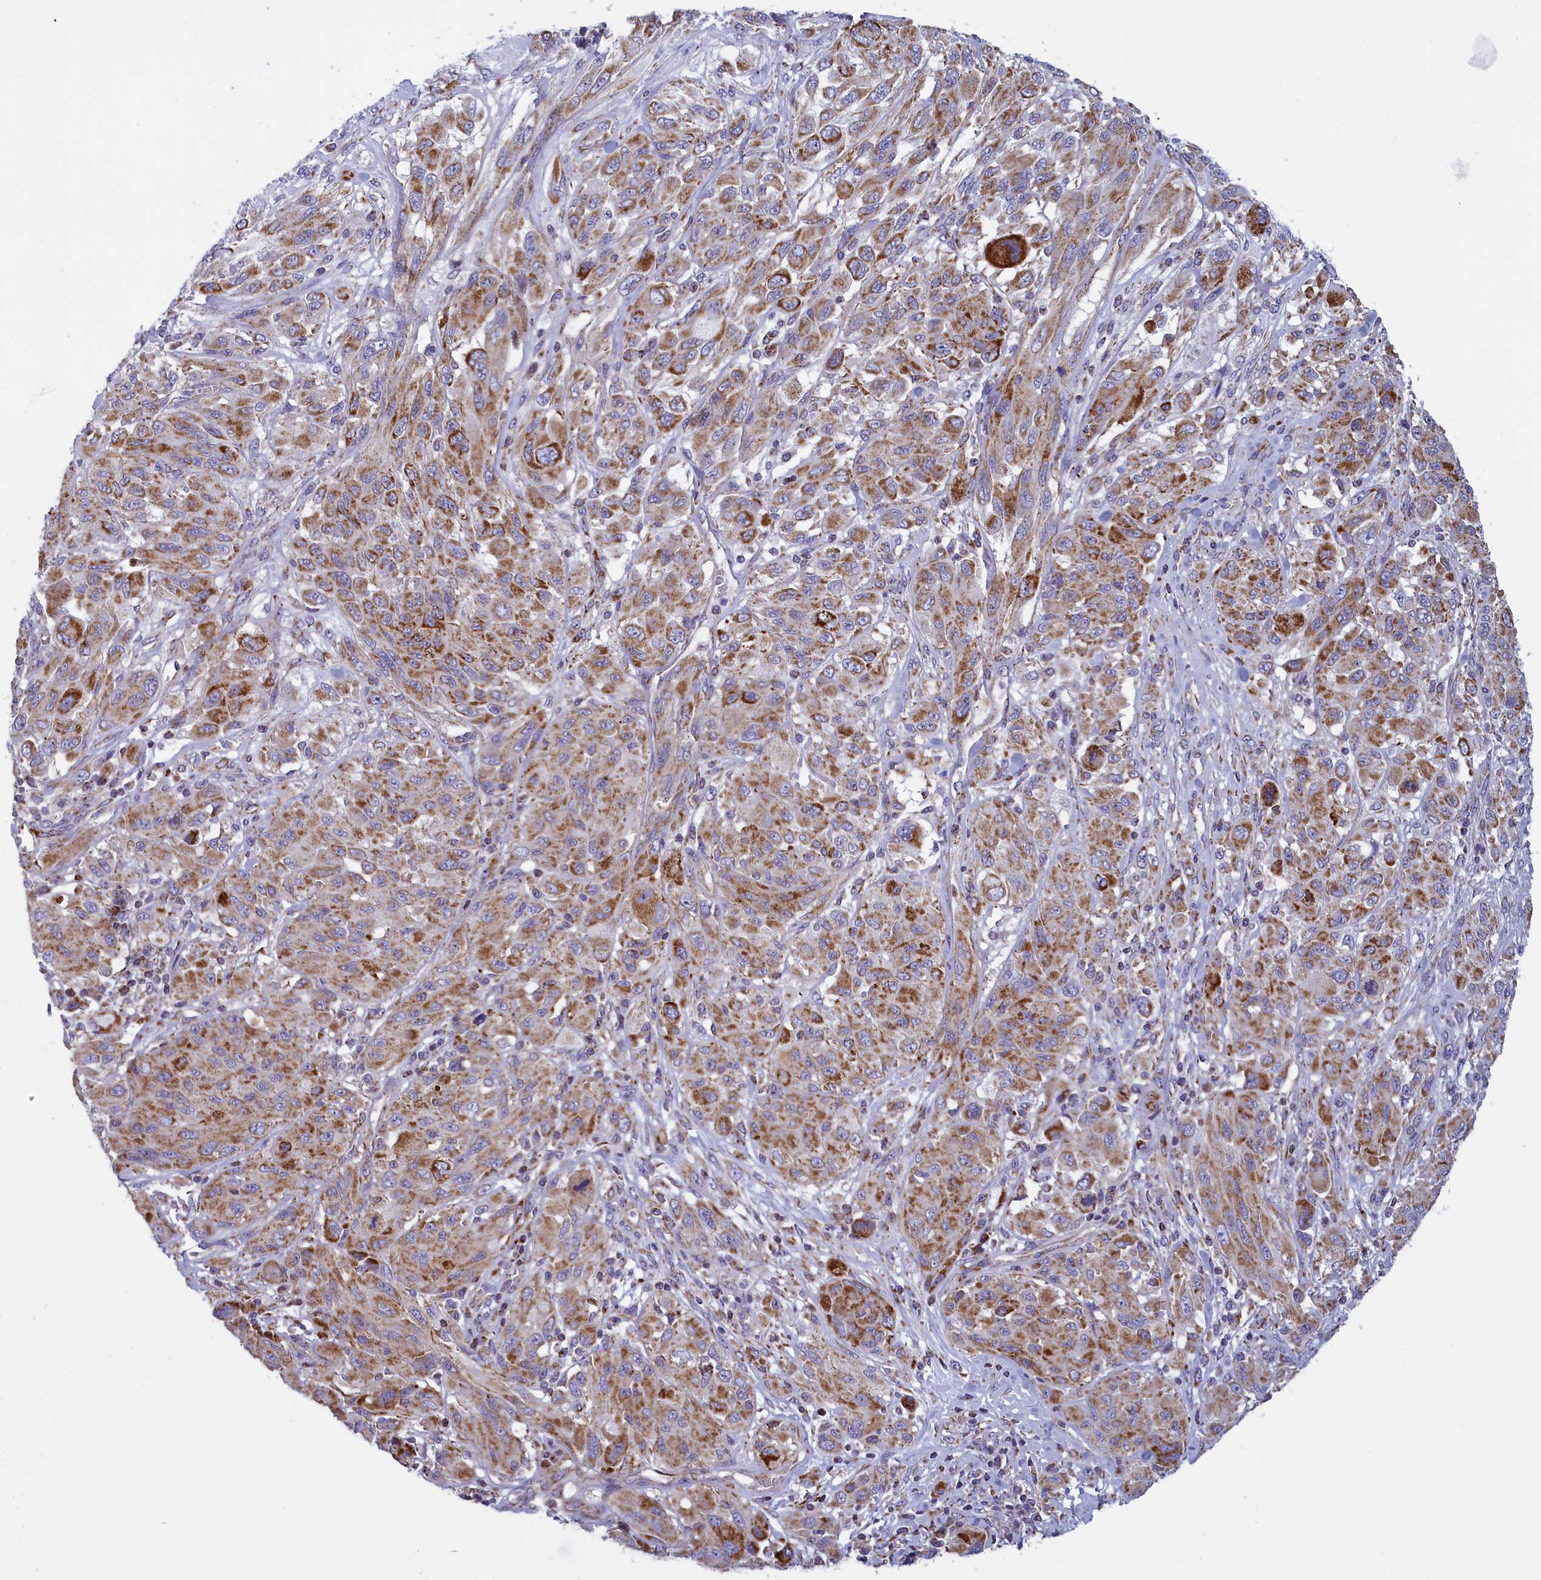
{"staining": {"intensity": "moderate", "quantity": ">75%", "location": "cytoplasmic/membranous"}, "tissue": "melanoma", "cell_type": "Tumor cells", "image_type": "cancer", "snomed": [{"axis": "morphology", "description": "Malignant melanoma, NOS"}, {"axis": "topography", "description": "Skin"}], "caption": "A brown stain labels moderate cytoplasmic/membranous staining of a protein in melanoma tumor cells. (Brightfield microscopy of DAB IHC at high magnification).", "gene": "IFT122", "patient": {"sex": "female", "age": 91}}